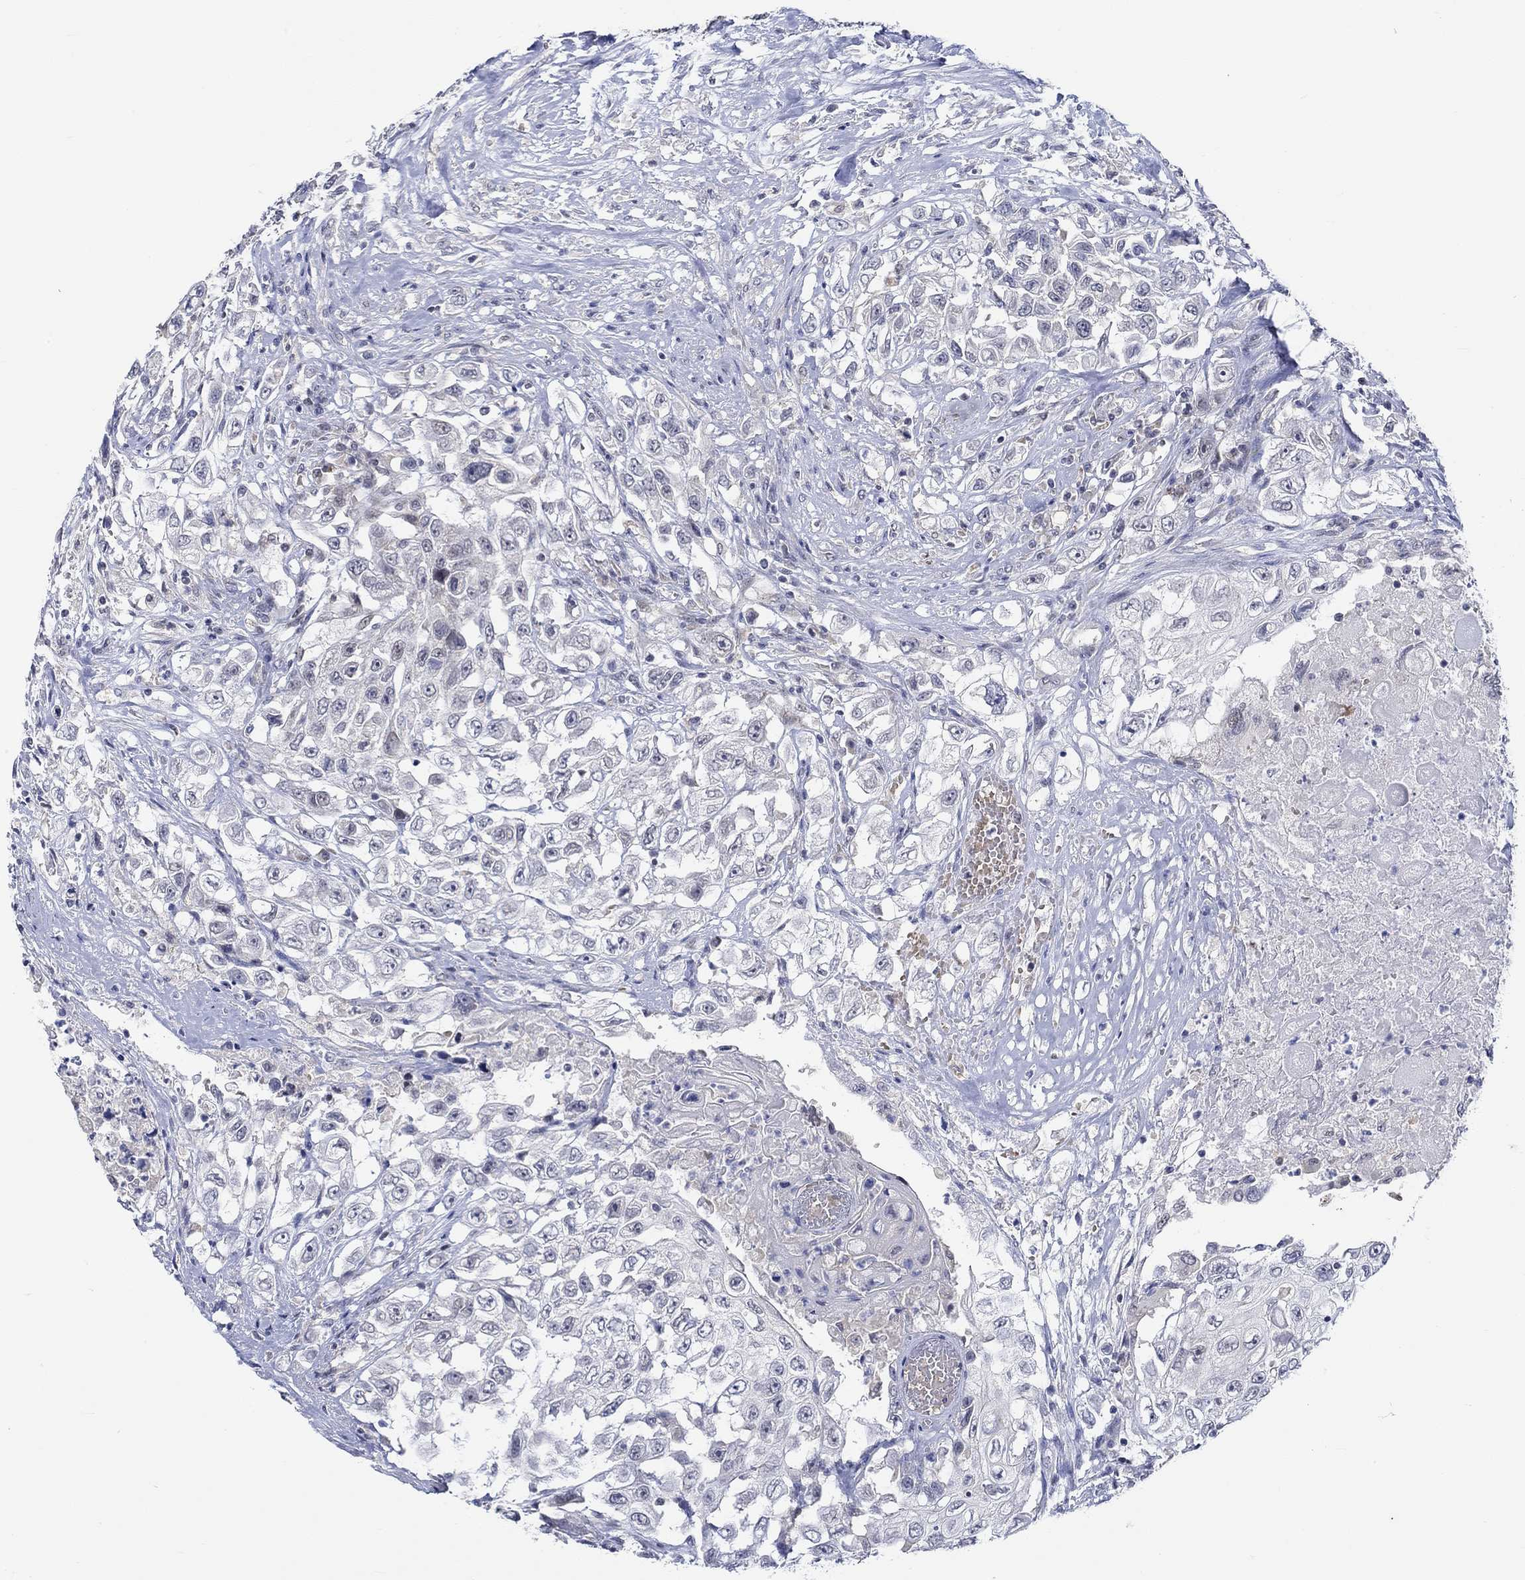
{"staining": {"intensity": "negative", "quantity": "none", "location": "none"}, "tissue": "urothelial cancer", "cell_type": "Tumor cells", "image_type": "cancer", "snomed": [{"axis": "morphology", "description": "Urothelial carcinoma, High grade"}, {"axis": "topography", "description": "Urinary bladder"}], "caption": "An IHC photomicrograph of urothelial carcinoma (high-grade) is shown. There is no staining in tumor cells of urothelial carcinoma (high-grade).", "gene": "WASF1", "patient": {"sex": "female", "age": 56}}